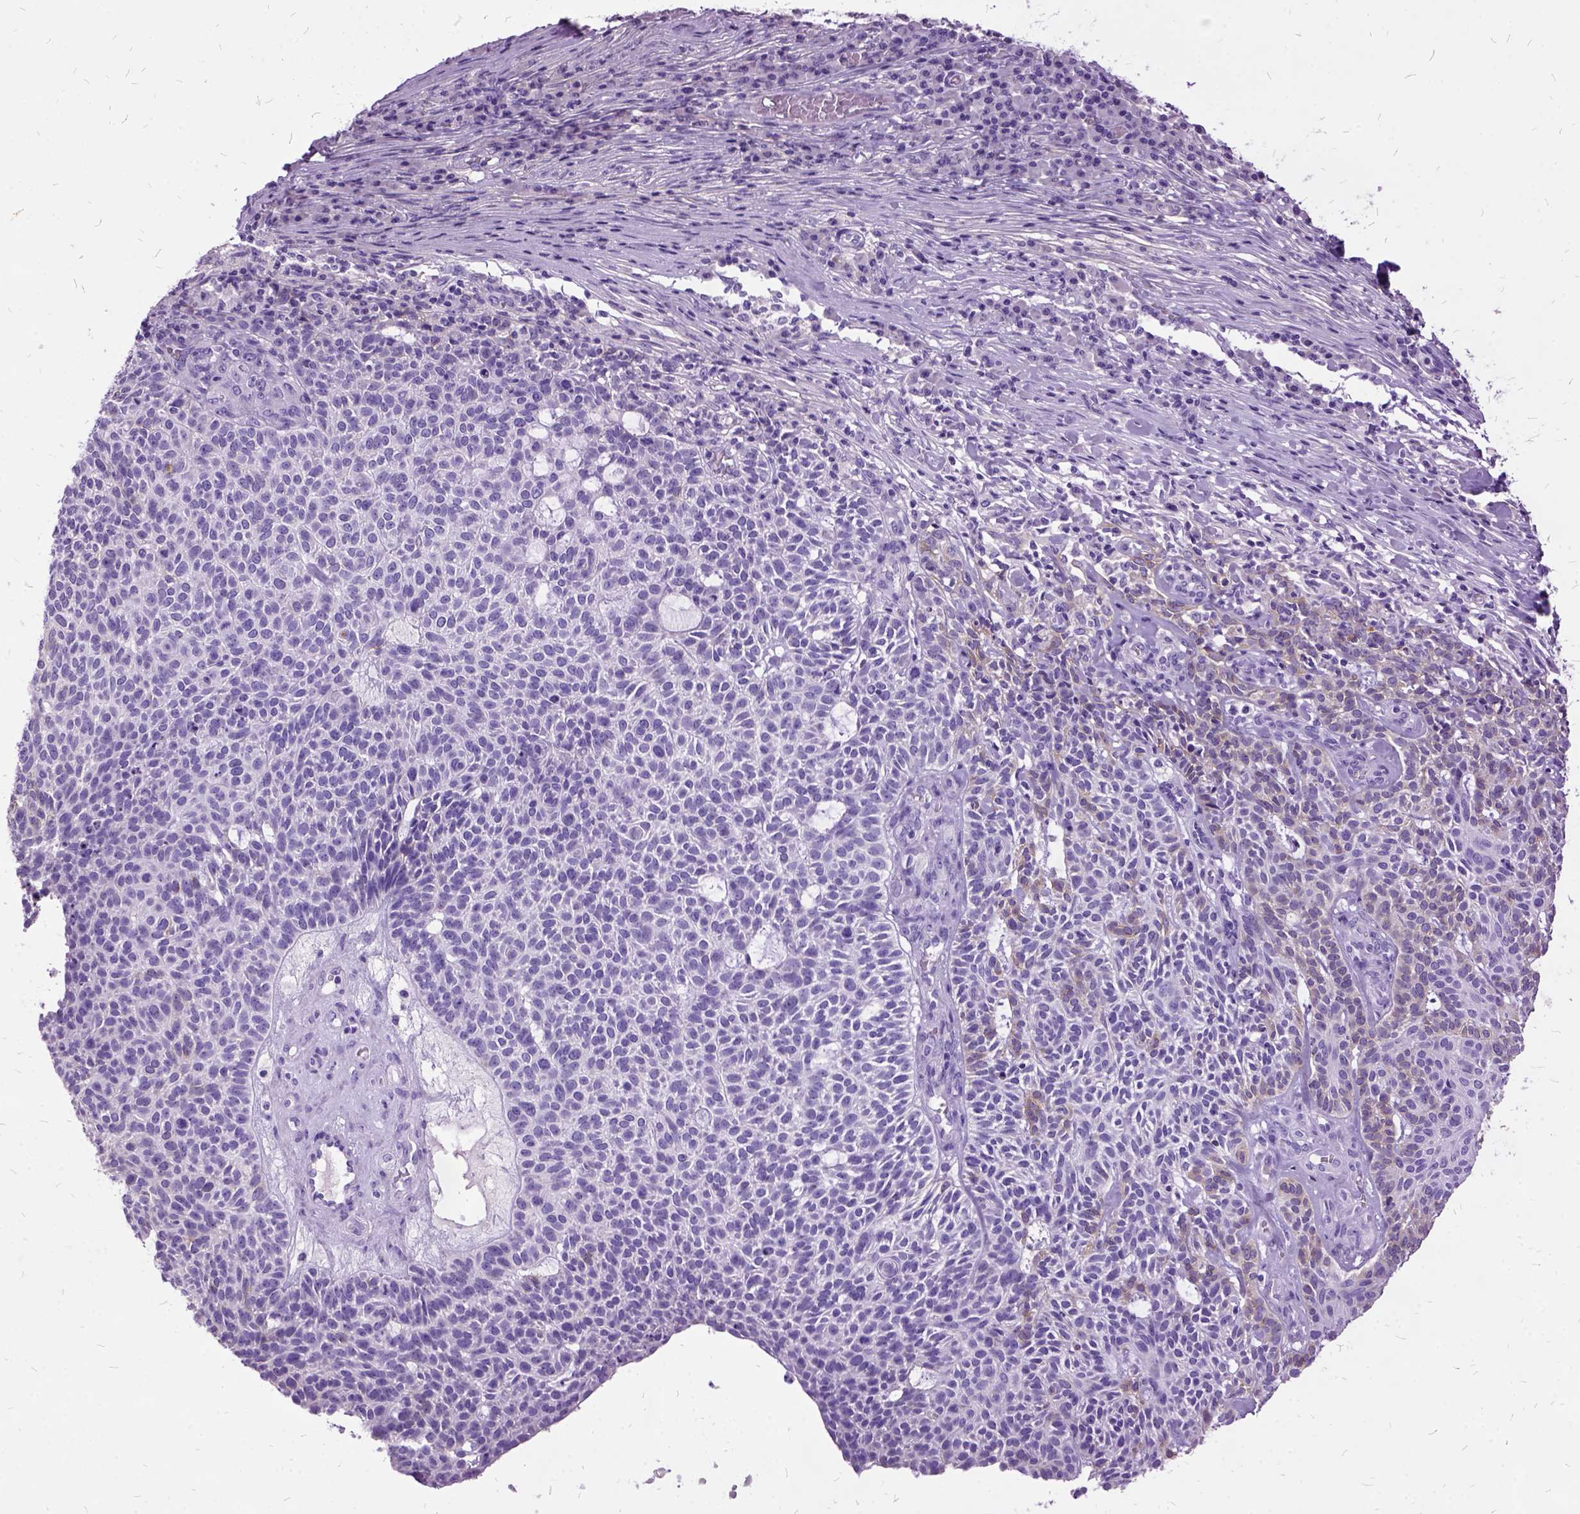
{"staining": {"intensity": "weak", "quantity": "<25%", "location": "cytoplasmic/membranous"}, "tissue": "skin cancer", "cell_type": "Tumor cells", "image_type": "cancer", "snomed": [{"axis": "morphology", "description": "Squamous cell carcinoma, NOS"}, {"axis": "topography", "description": "Skin"}], "caption": "Image shows no significant protein positivity in tumor cells of skin squamous cell carcinoma.", "gene": "MME", "patient": {"sex": "female", "age": 90}}